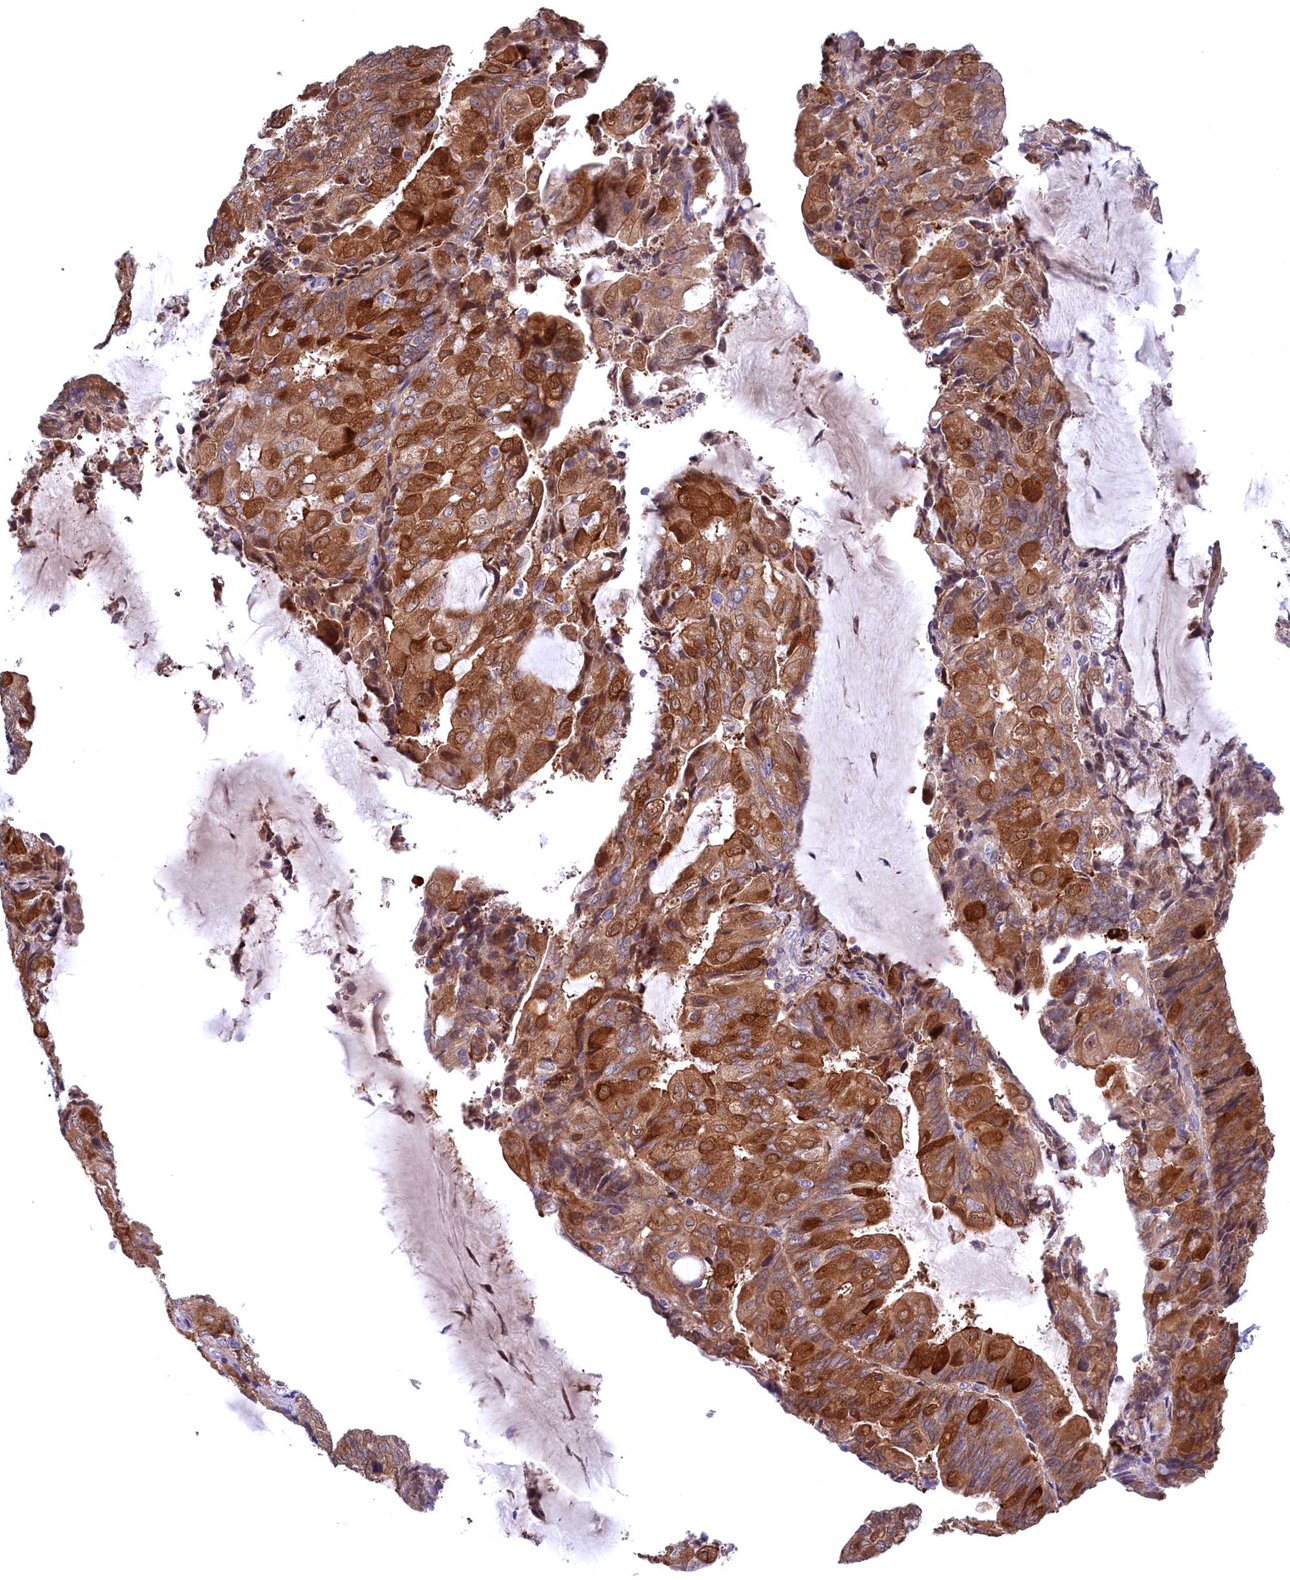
{"staining": {"intensity": "strong", "quantity": "25%-75%", "location": "cytoplasmic/membranous"}, "tissue": "endometrial cancer", "cell_type": "Tumor cells", "image_type": "cancer", "snomed": [{"axis": "morphology", "description": "Adenocarcinoma, NOS"}, {"axis": "topography", "description": "Endometrium"}], "caption": "Tumor cells demonstrate high levels of strong cytoplasmic/membranous positivity in approximately 25%-75% of cells in adenocarcinoma (endometrial).", "gene": "JPT2", "patient": {"sex": "female", "age": 81}}